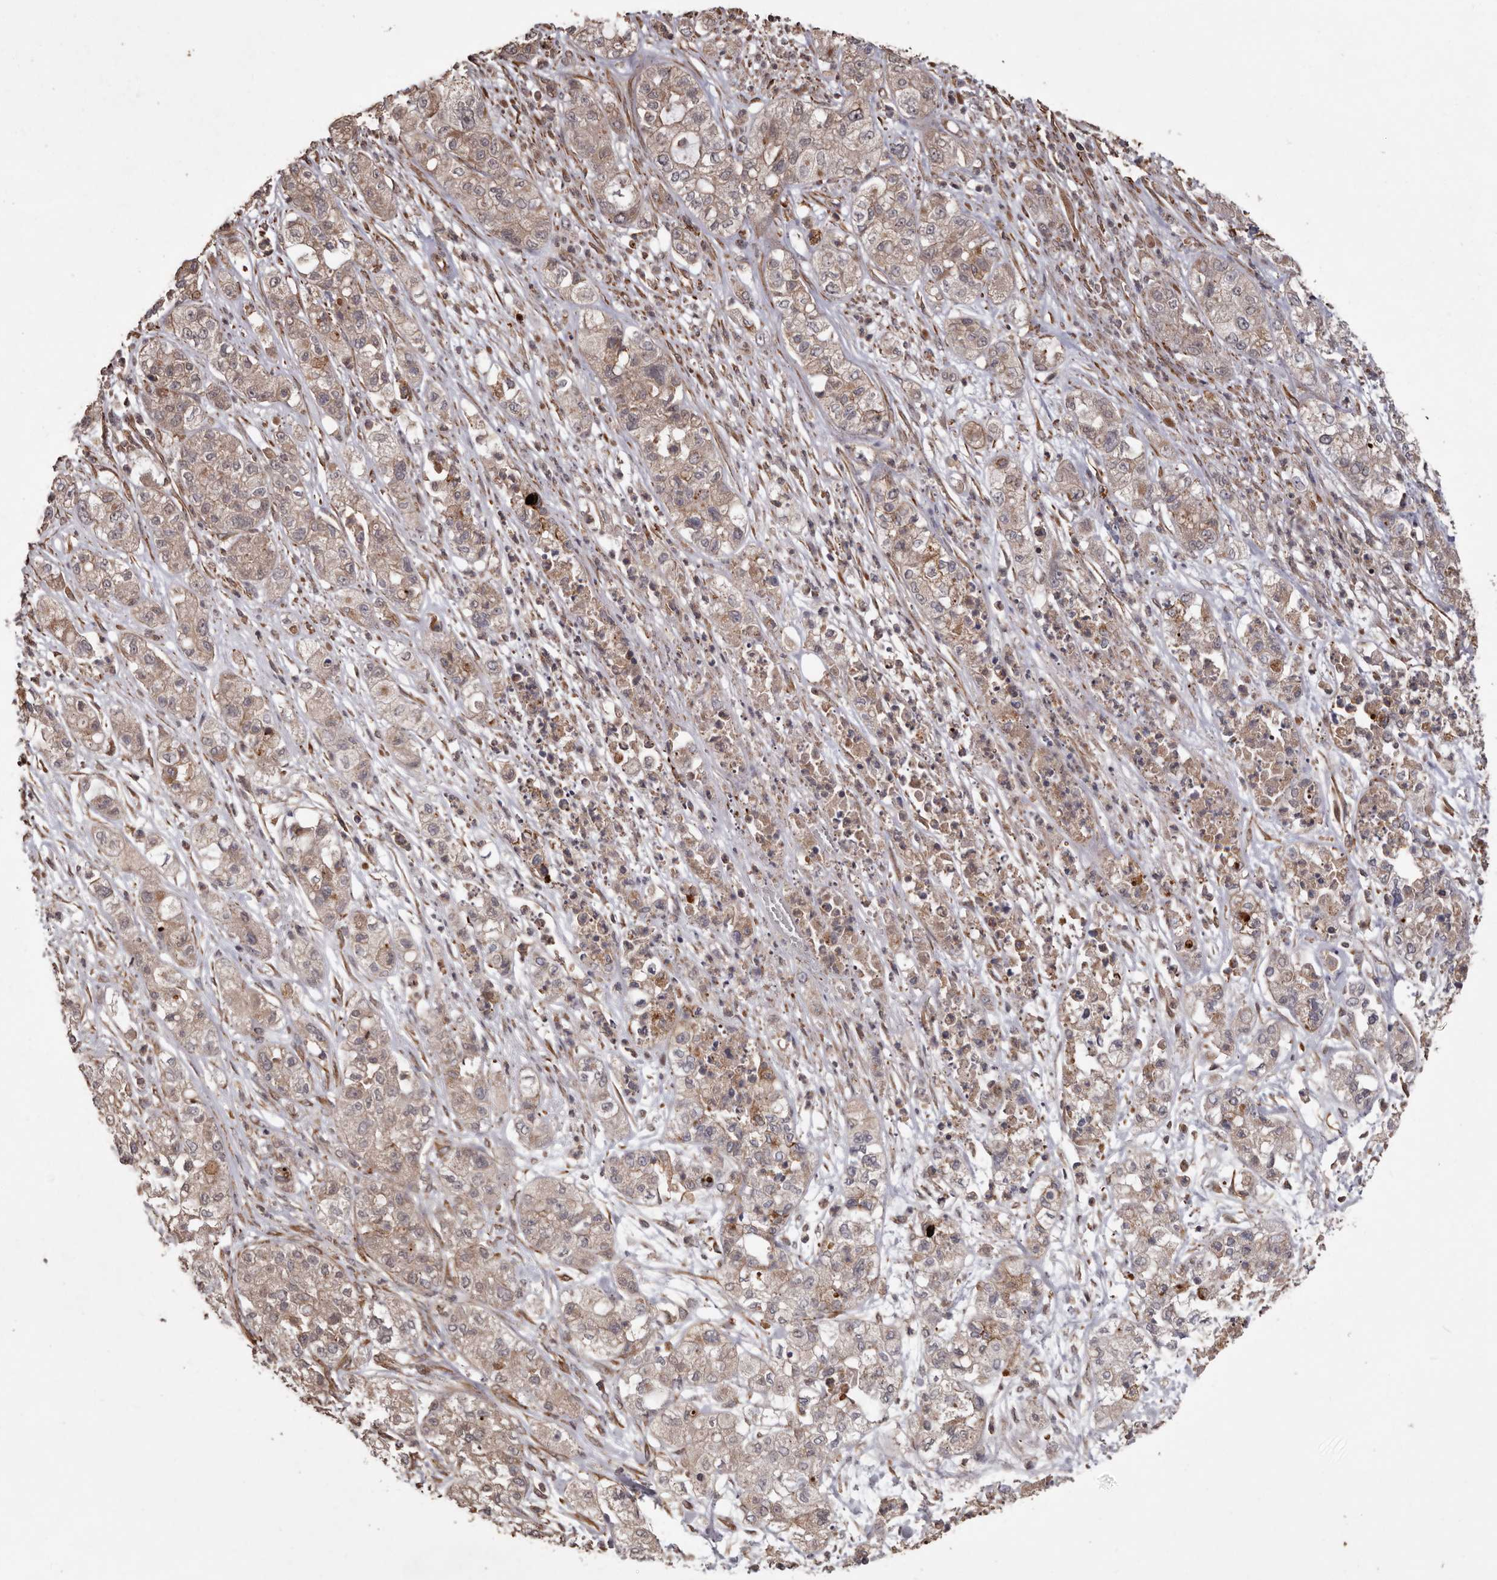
{"staining": {"intensity": "weak", "quantity": ">75%", "location": "cytoplasmic/membranous"}, "tissue": "pancreatic cancer", "cell_type": "Tumor cells", "image_type": "cancer", "snomed": [{"axis": "morphology", "description": "Adenocarcinoma, NOS"}, {"axis": "topography", "description": "Pancreas"}], "caption": "Pancreatic cancer (adenocarcinoma) stained with a protein marker shows weak staining in tumor cells.", "gene": "BRAT1", "patient": {"sex": "female", "age": 78}}